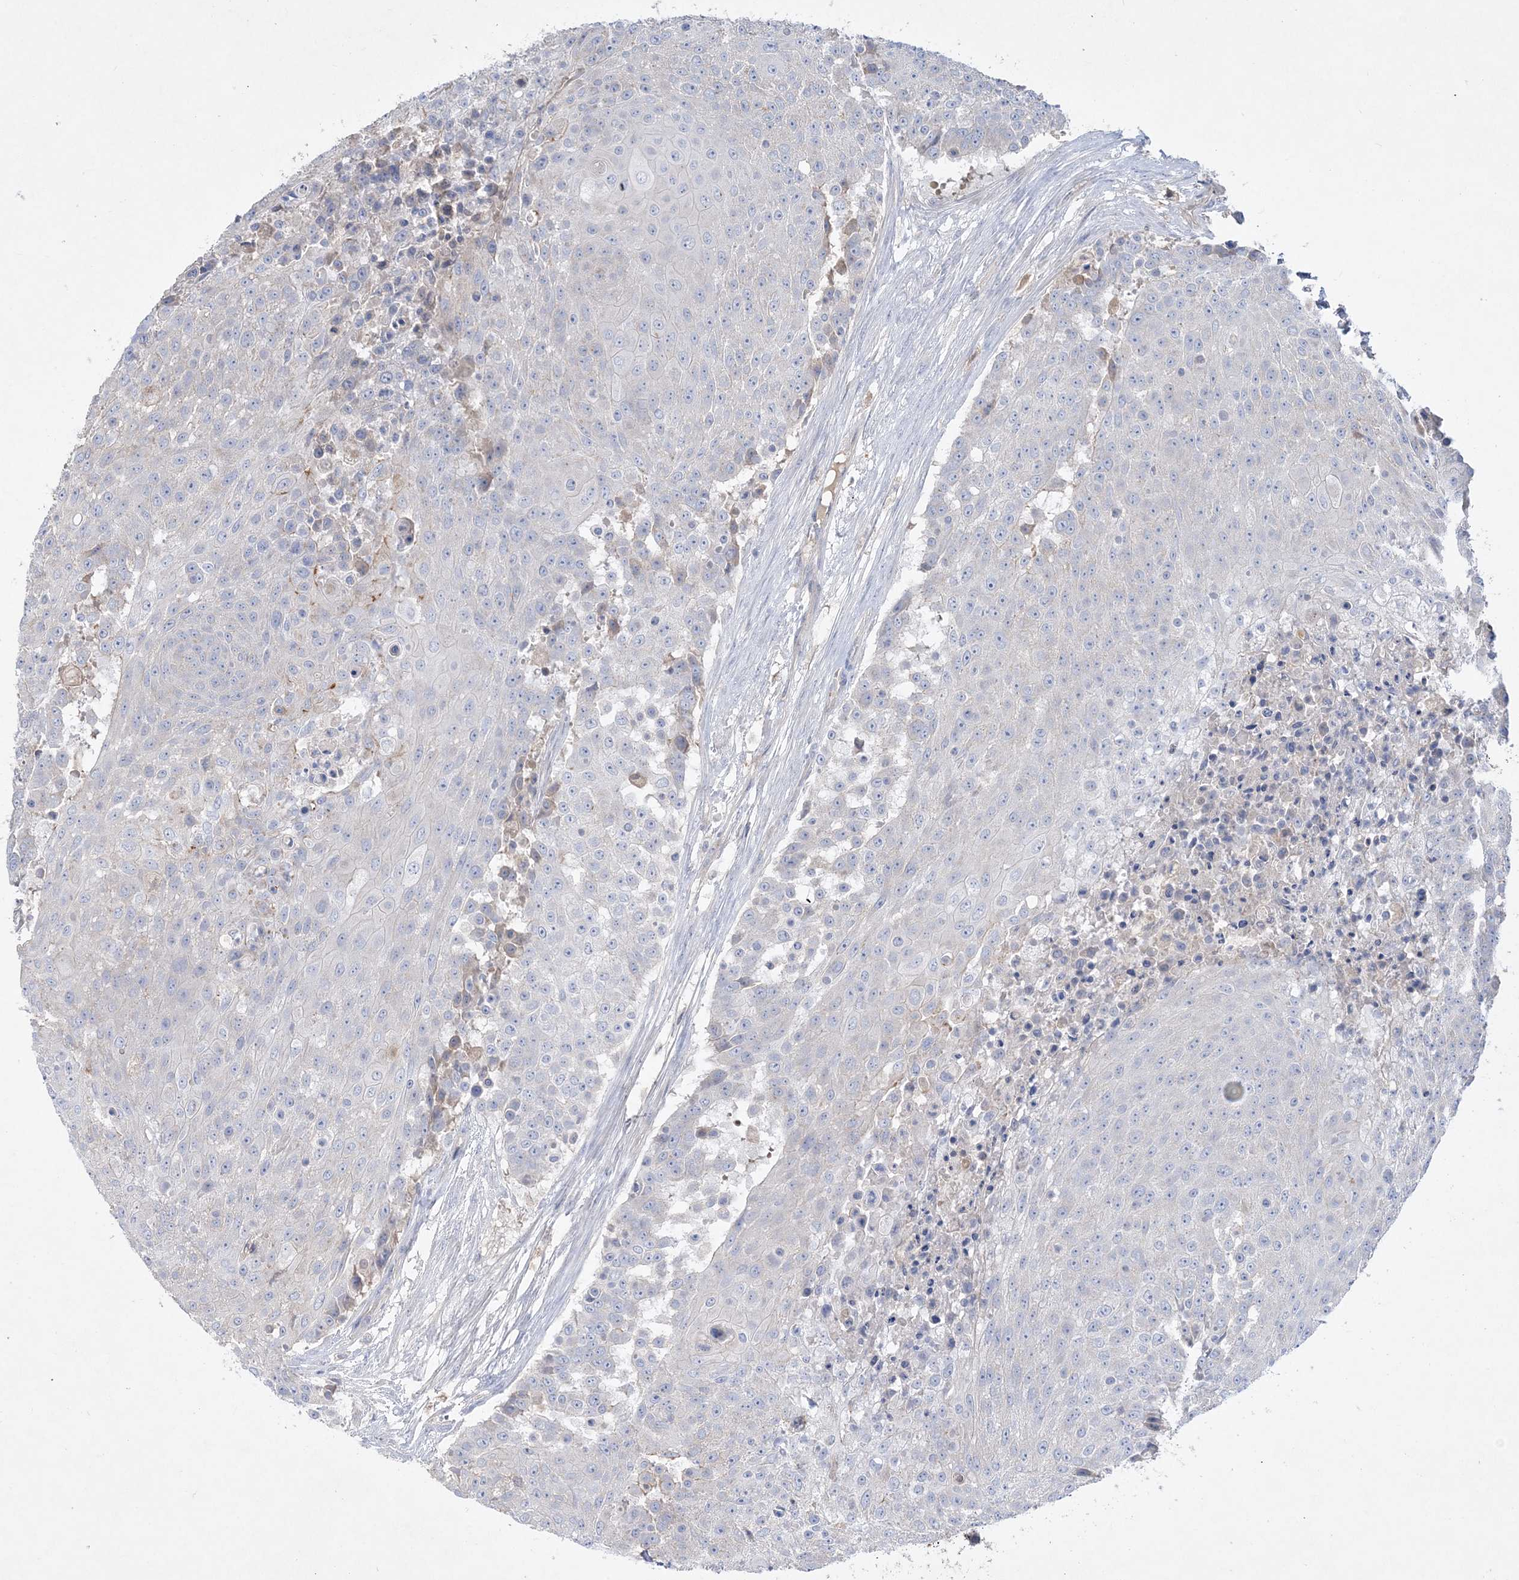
{"staining": {"intensity": "negative", "quantity": "none", "location": "none"}, "tissue": "urothelial cancer", "cell_type": "Tumor cells", "image_type": "cancer", "snomed": [{"axis": "morphology", "description": "Urothelial carcinoma, High grade"}, {"axis": "topography", "description": "Urinary bladder"}], "caption": "A histopathology image of urothelial cancer stained for a protein reveals no brown staining in tumor cells. (Immunohistochemistry, brightfield microscopy, high magnification).", "gene": "ADCK2", "patient": {"sex": "female", "age": 63}}